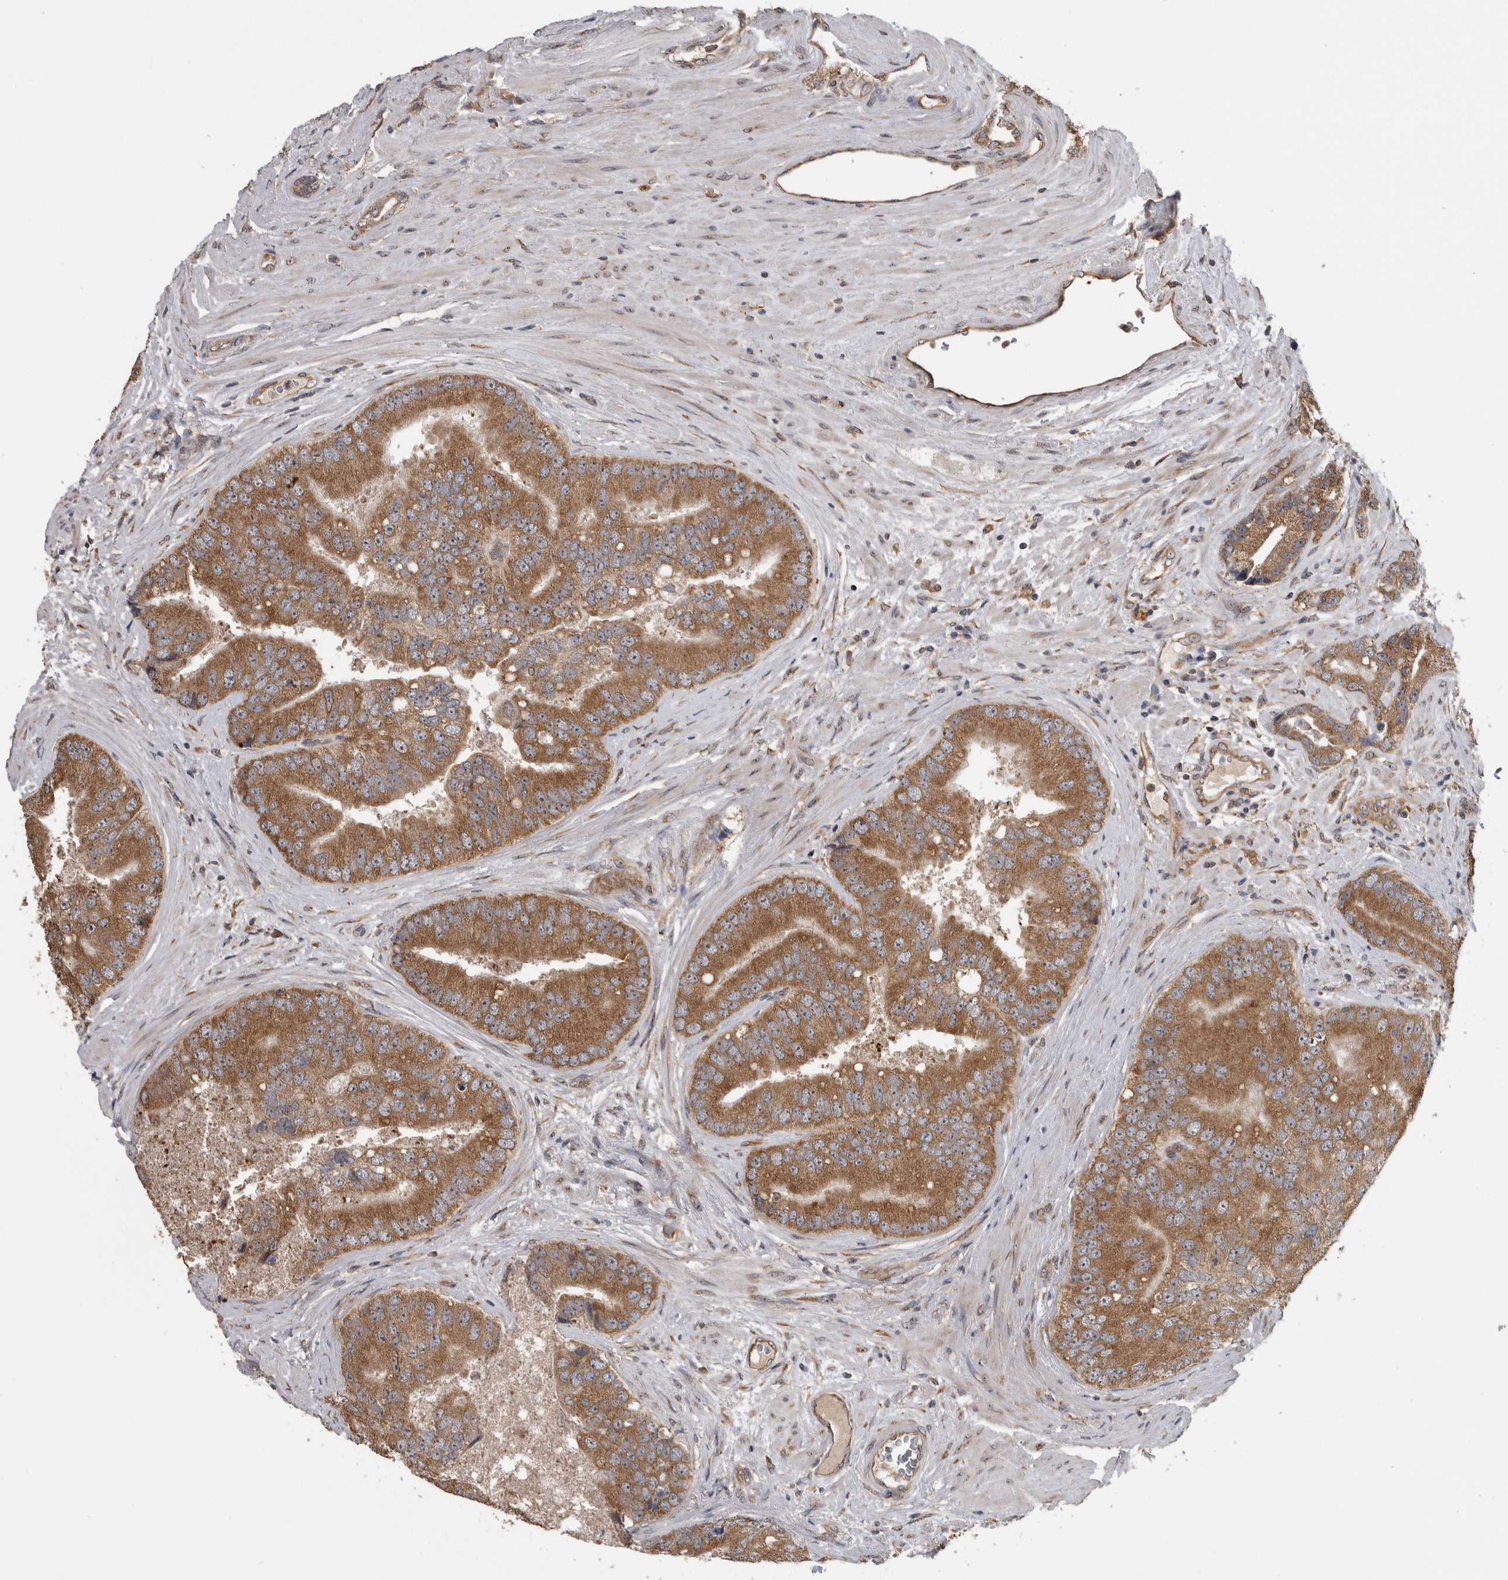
{"staining": {"intensity": "moderate", "quantity": ">75%", "location": "cytoplasmic/membranous"}, "tissue": "prostate cancer", "cell_type": "Tumor cells", "image_type": "cancer", "snomed": [{"axis": "morphology", "description": "Adenocarcinoma, High grade"}, {"axis": "topography", "description": "Prostate"}], "caption": "Adenocarcinoma (high-grade) (prostate) stained for a protein (brown) demonstrates moderate cytoplasmic/membranous positive expression in approximately >75% of tumor cells.", "gene": "ATXN2", "patient": {"sex": "male", "age": 70}}